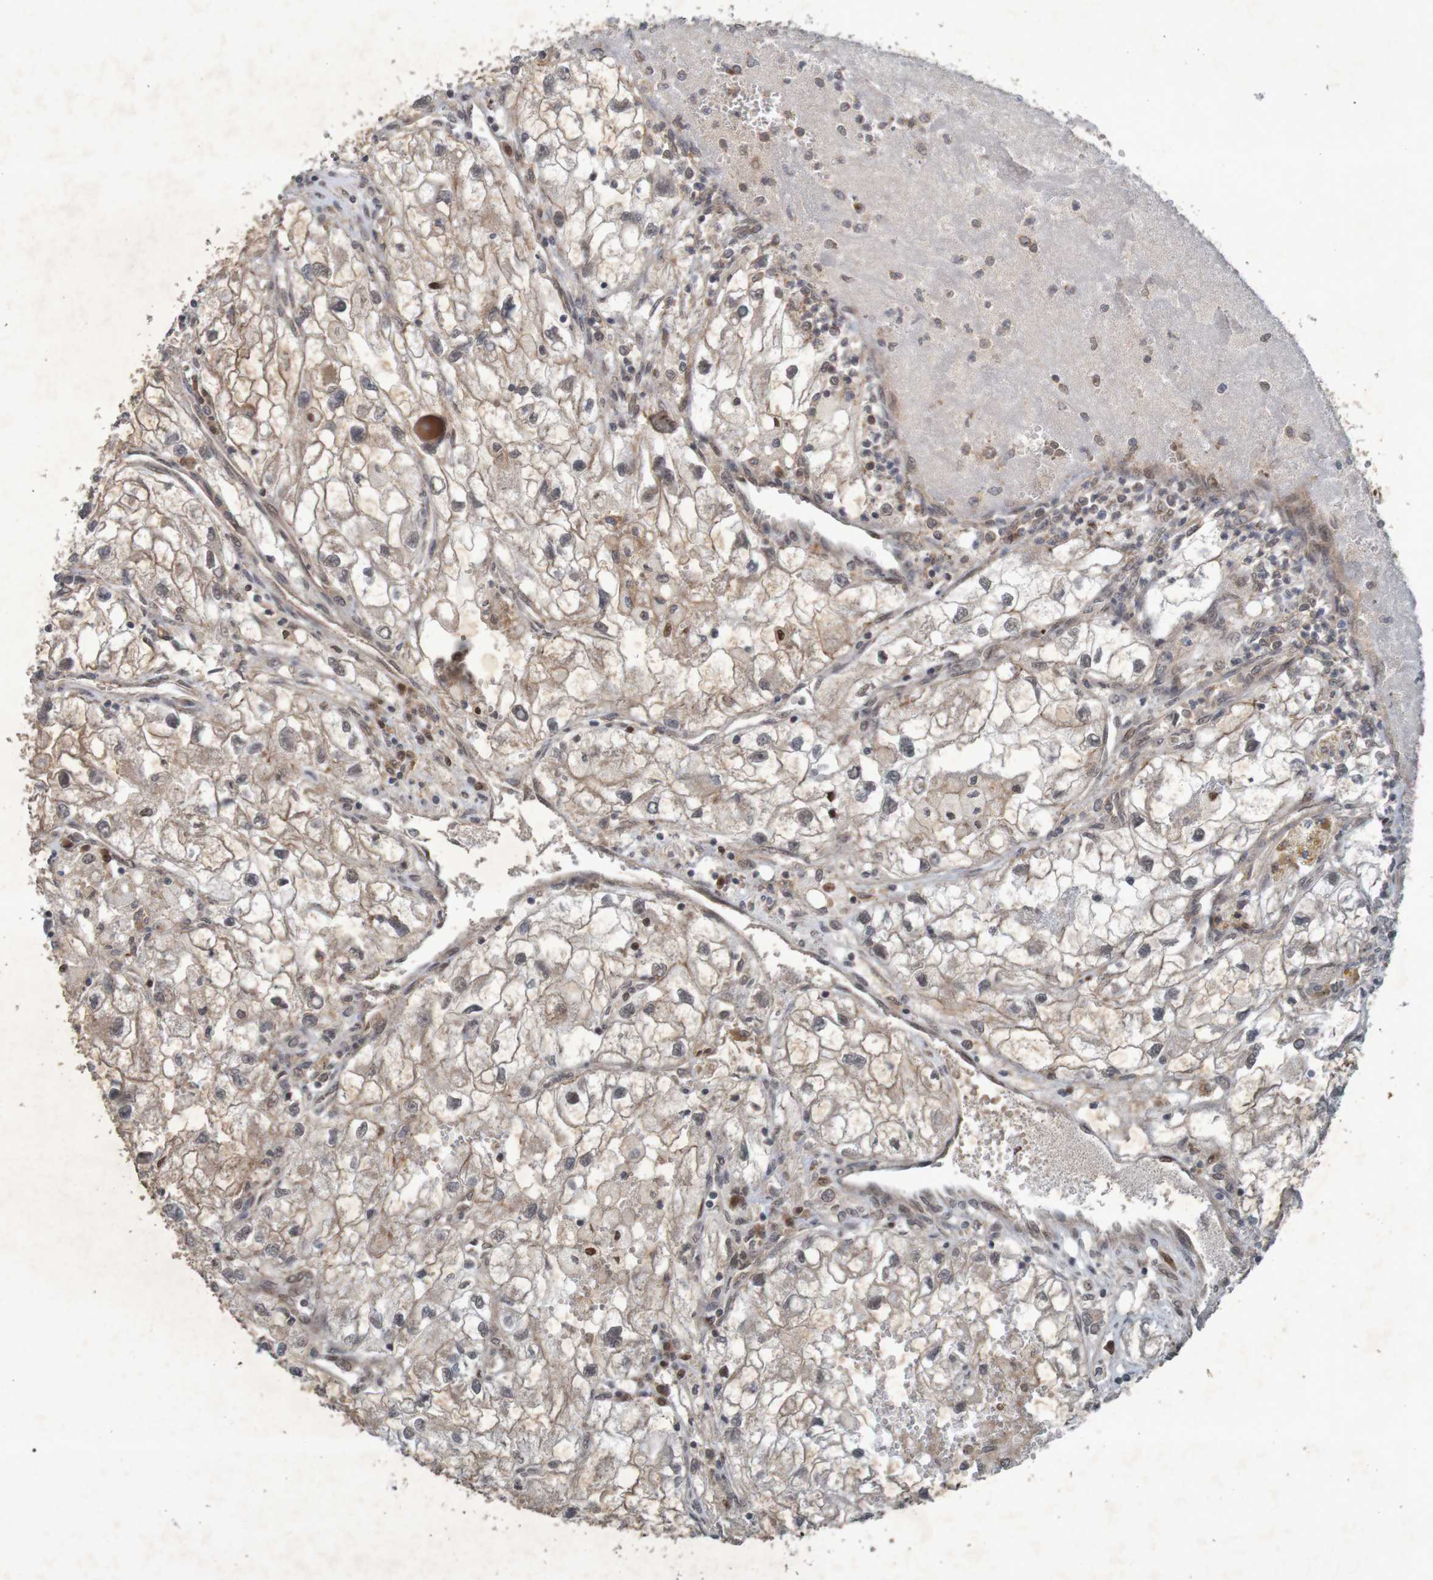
{"staining": {"intensity": "weak", "quantity": "25%-75%", "location": "cytoplasmic/membranous"}, "tissue": "renal cancer", "cell_type": "Tumor cells", "image_type": "cancer", "snomed": [{"axis": "morphology", "description": "Adenocarcinoma, NOS"}, {"axis": "topography", "description": "Kidney"}], "caption": "About 25%-75% of tumor cells in human renal cancer (adenocarcinoma) demonstrate weak cytoplasmic/membranous protein staining as visualized by brown immunohistochemical staining.", "gene": "ARHGEF11", "patient": {"sex": "female", "age": 70}}